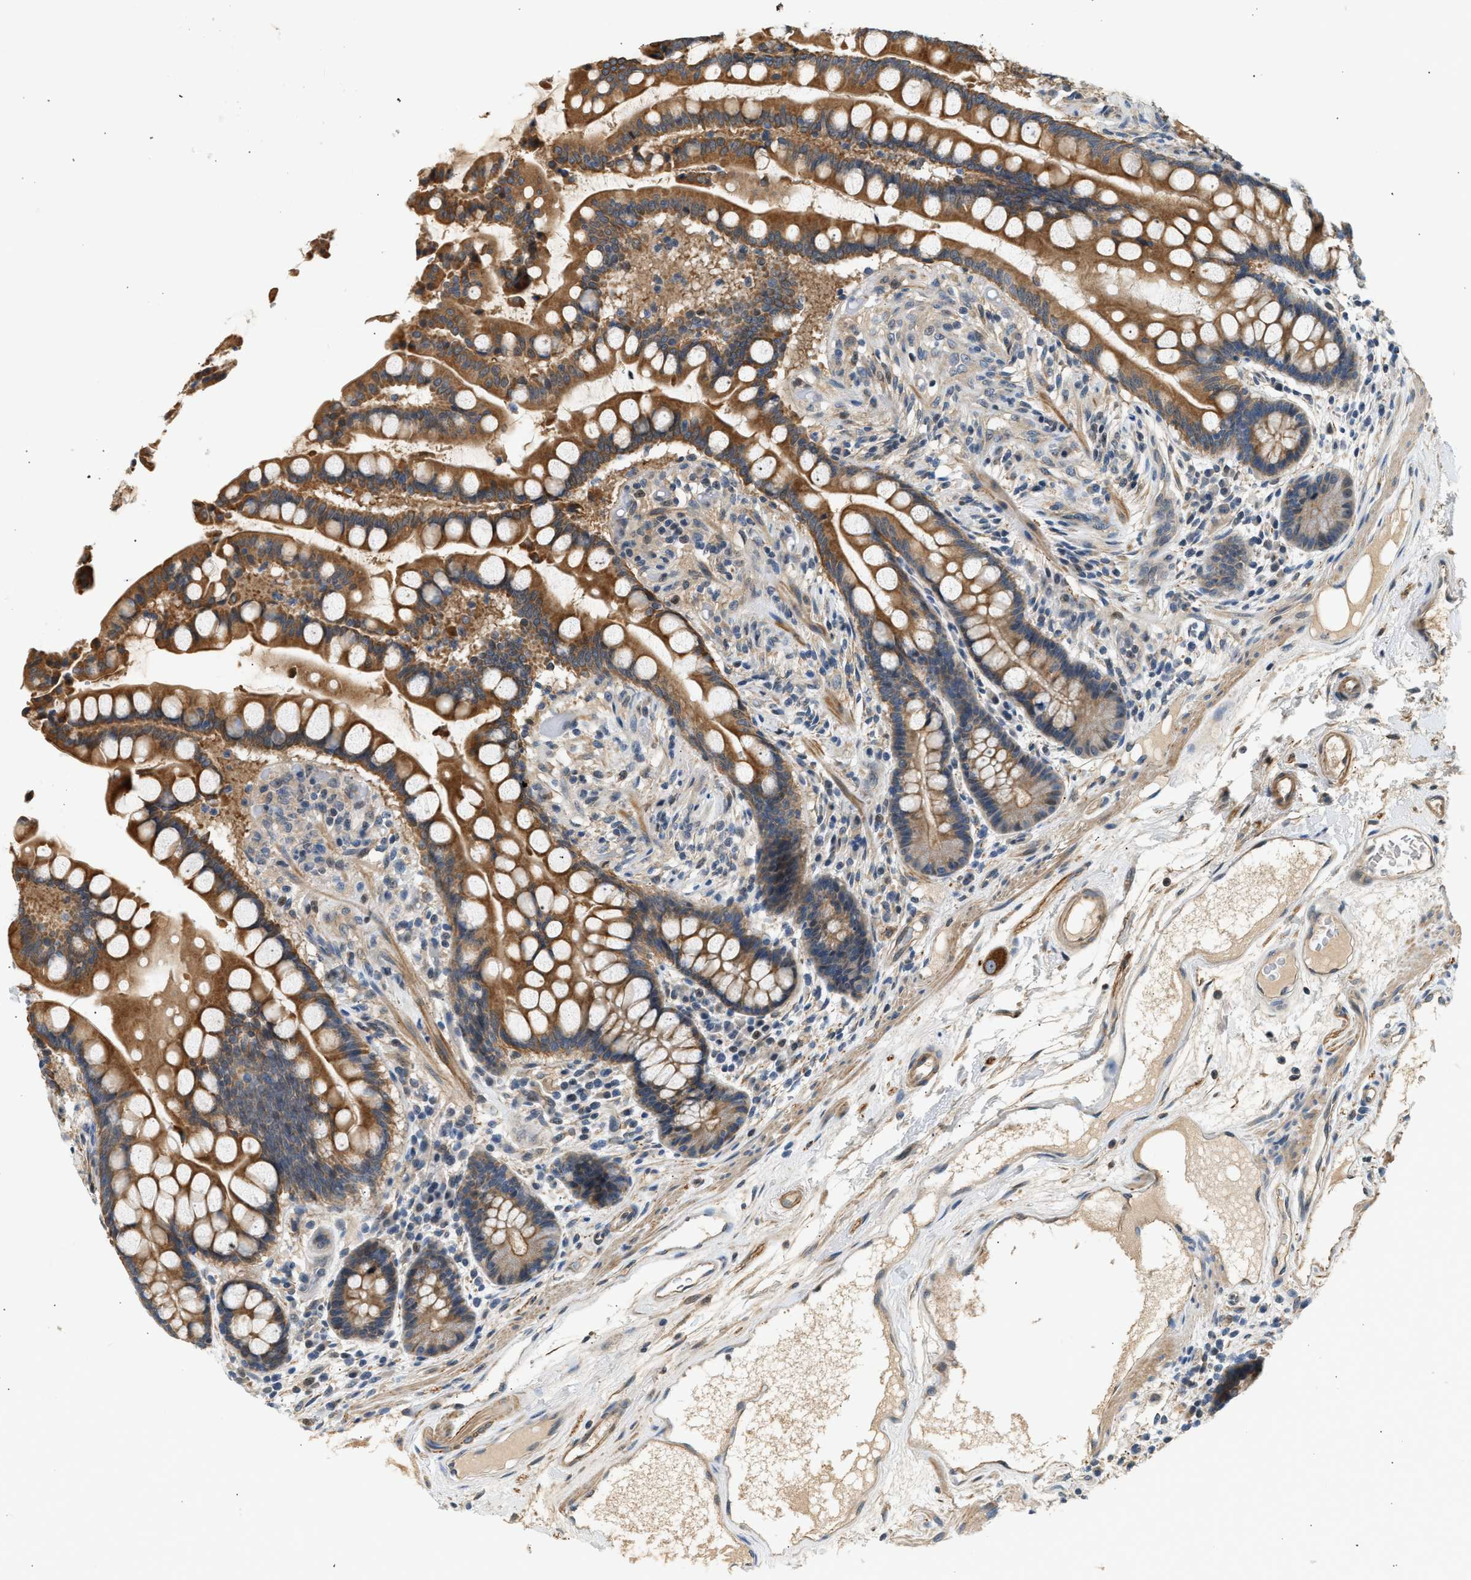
{"staining": {"intensity": "moderate", "quantity": ">75%", "location": "cytoplasmic/membranous"}, "tissue": "colon", "cell_type": "Endothelial cells", "image_type": "normal", "snomed": [{"axis": "morphology", "description": "Normal tissue, NOS"}, {"axis": "topography", "description": "Colon"}], "caption": "Approximately >75% of endothelial cells in unremarkable colon demonstrate moderate cytoplasmic/membranous protein staining as visualized by brown immunohistochemical staining.", "gene": "WDR31", "patient": {"sex": "male", "age": 73}}